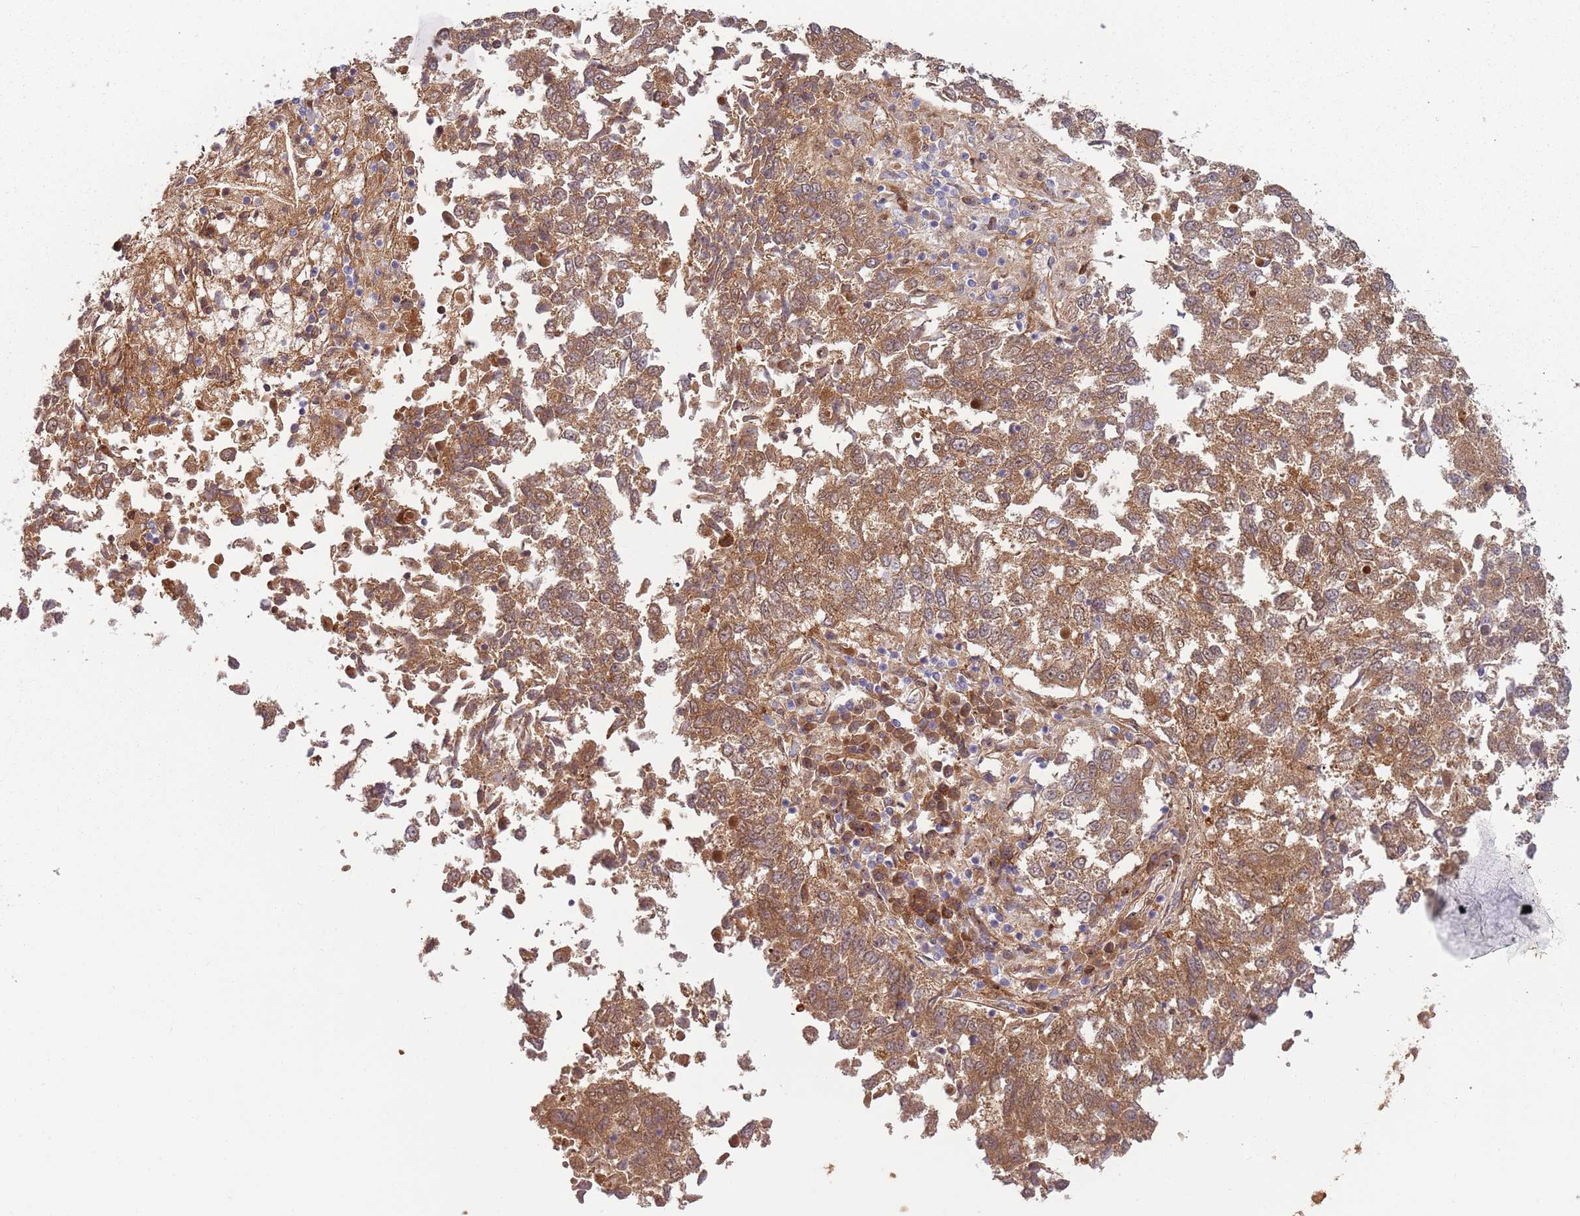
{"staining": {"intensity": "moderate", "quantity": ">75%", "location": "cytoplasmic/membranous"}, "tissue": "lung cancer", "cell_type": "Tumor cells", "image_type": "cancer", "snomed": [{"axis": "morphology", "description": "Squamous cell carcinoma, NOS"}, {"axis": "topography", "description": "Lung"}], "caption": "This photomicrograph displays lung cancer stained with IHC to label a protein in brown. The cytoplasmic/membranous of tumor cells show moderate positivity for the protein. Nuclei are counter-stained blue.", "gene": "NADK", "patient": {"sex": "male", "age": 73}}